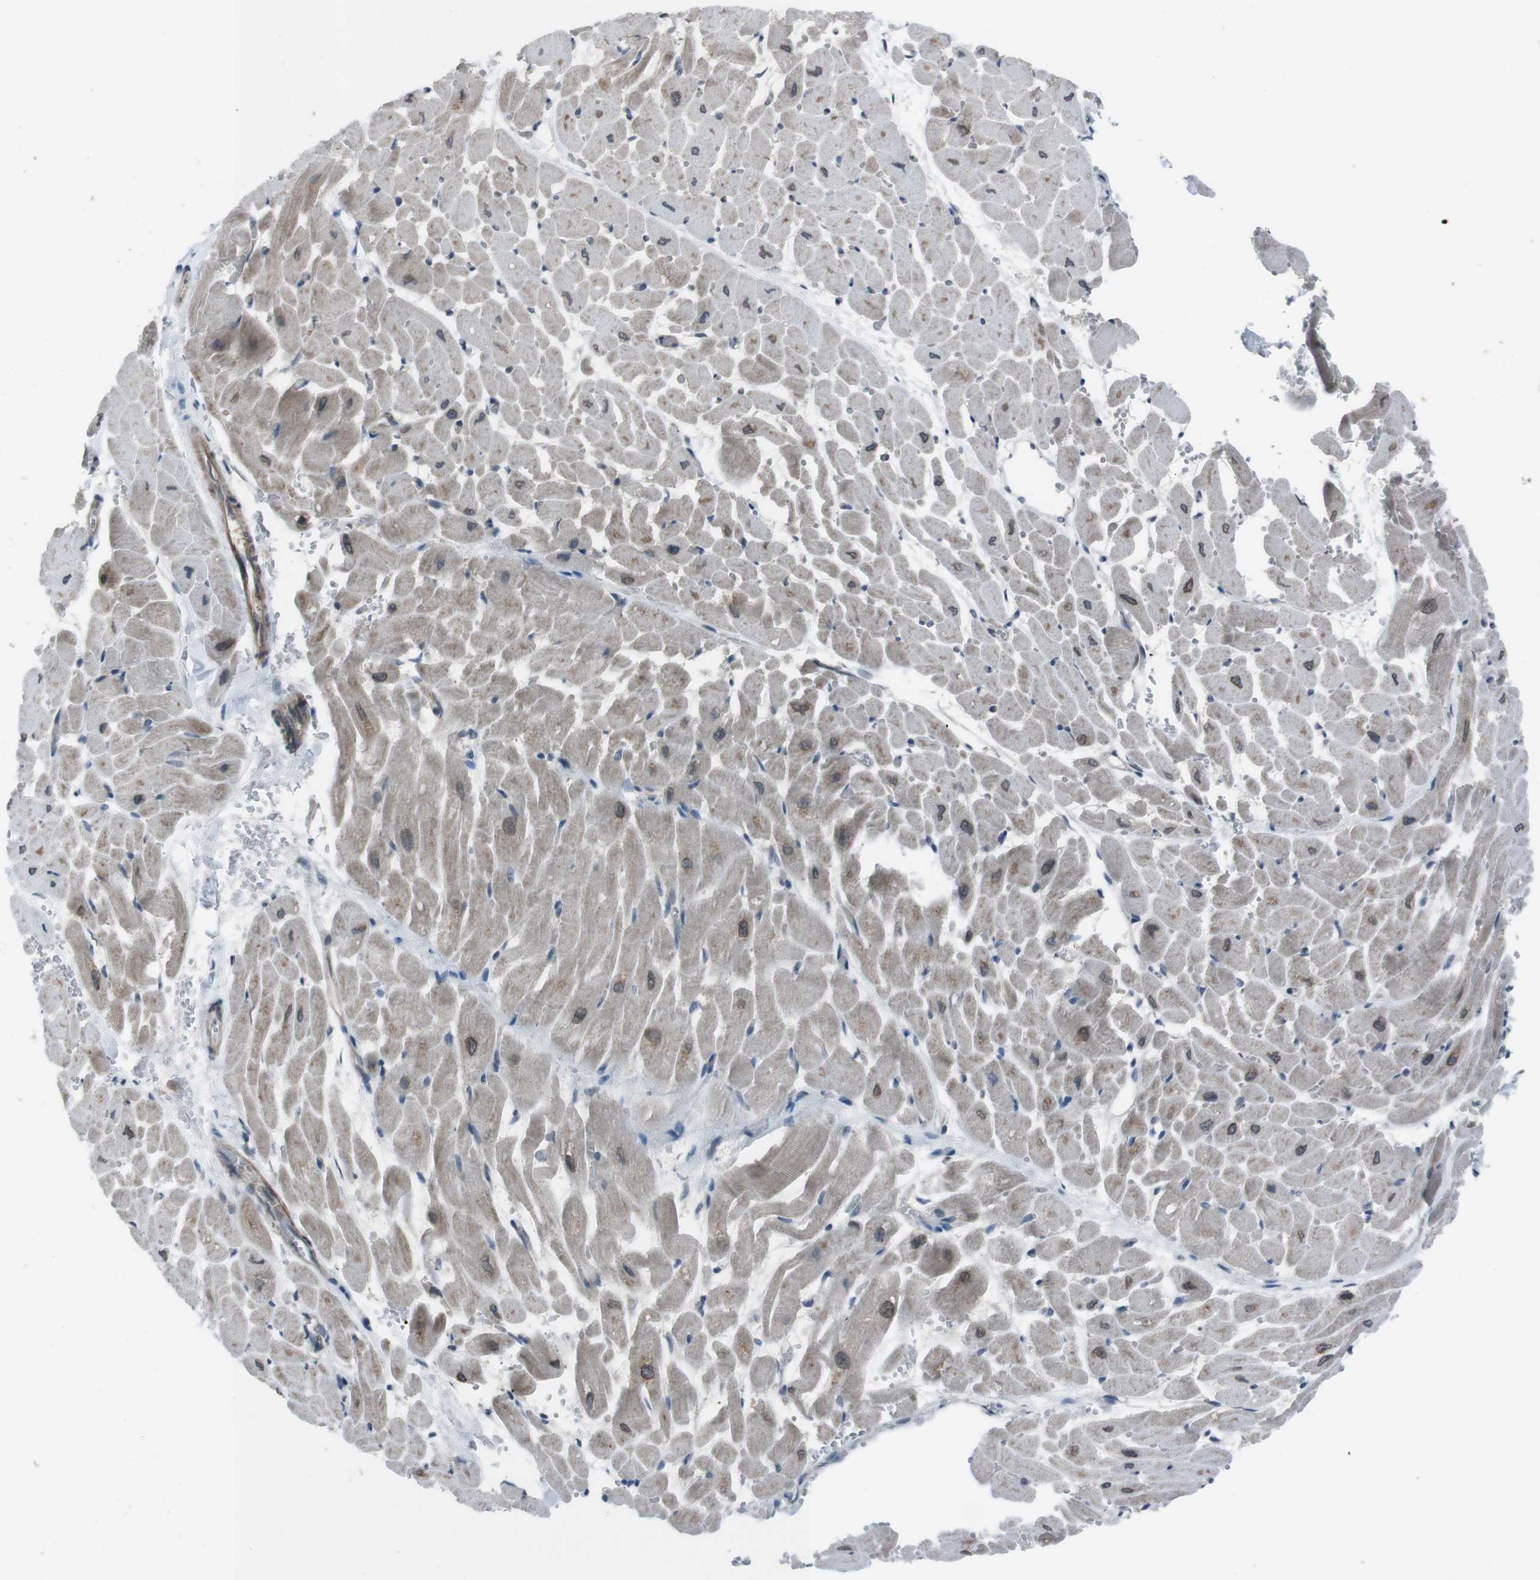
{"staining": {"intensity": "moderate", "quantity": "25%-75%", "location": "cytoplasmic/membranous,nuclear"}, "tissue": "heart muscle", "cell_type": "Cardiomyocytes", "image_type": "normal", "snomed": [{"axis": "morphology", "description": "Normal tissue, NOS"}, {"axis": "topography", "description": "Heart"}], "caption": "Immunohistochemistry (IHC) of unremarkable human heart muscle reveals medium levels of moderate cytoplasmic/membranous,nuclear positivity in about 25%-75% of cardiomyocytes. The protein is stained brown, and the nuclei are stained in blue (DAB (3,3'-diaminobenzidine) IHC with brightfield microscopy, high magnification).", "gene": "SS18L1", "patient": {"sex": "male", "age": 45}}